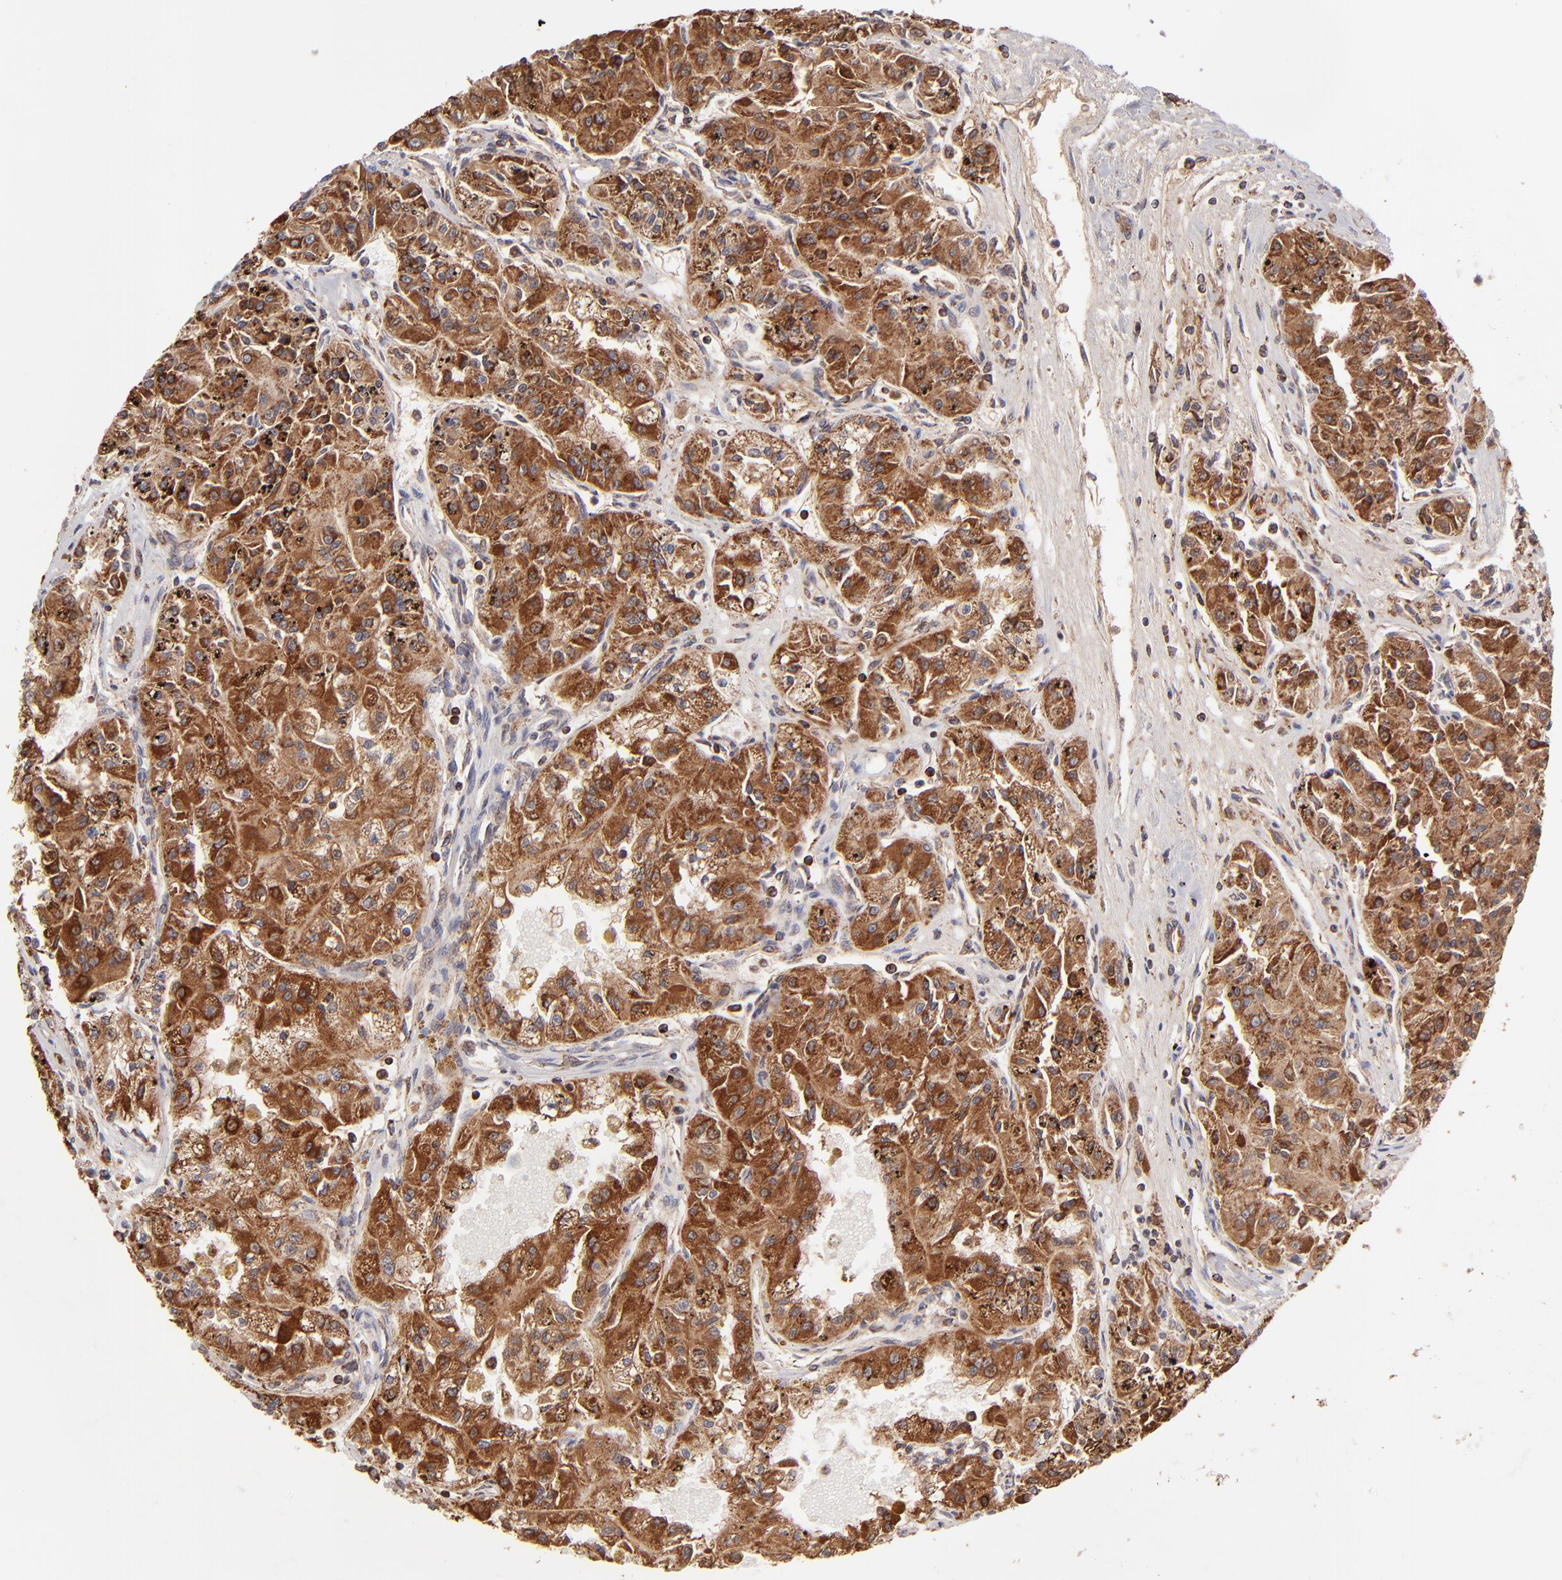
{"staining": {"intensity": "strong", "quantity": ">75%", "location": "cytoplasmic/membranous"}, "tissue": "renal cancer", "cell_type": "Tumor cells", "image_type": "cancer", "snomed": [{"axis": "morphology", "description": "Adenocarcinoma, NOS"}, {"axis": "topography", "description": "Kidney"}], "caption": "Tumor cells display strong cytoplasmic/membranous positivity in approximately >75% of cells in renal cancer.", "gene": "SLC15A1", "patient": {"sex": "male", "age": 78}}